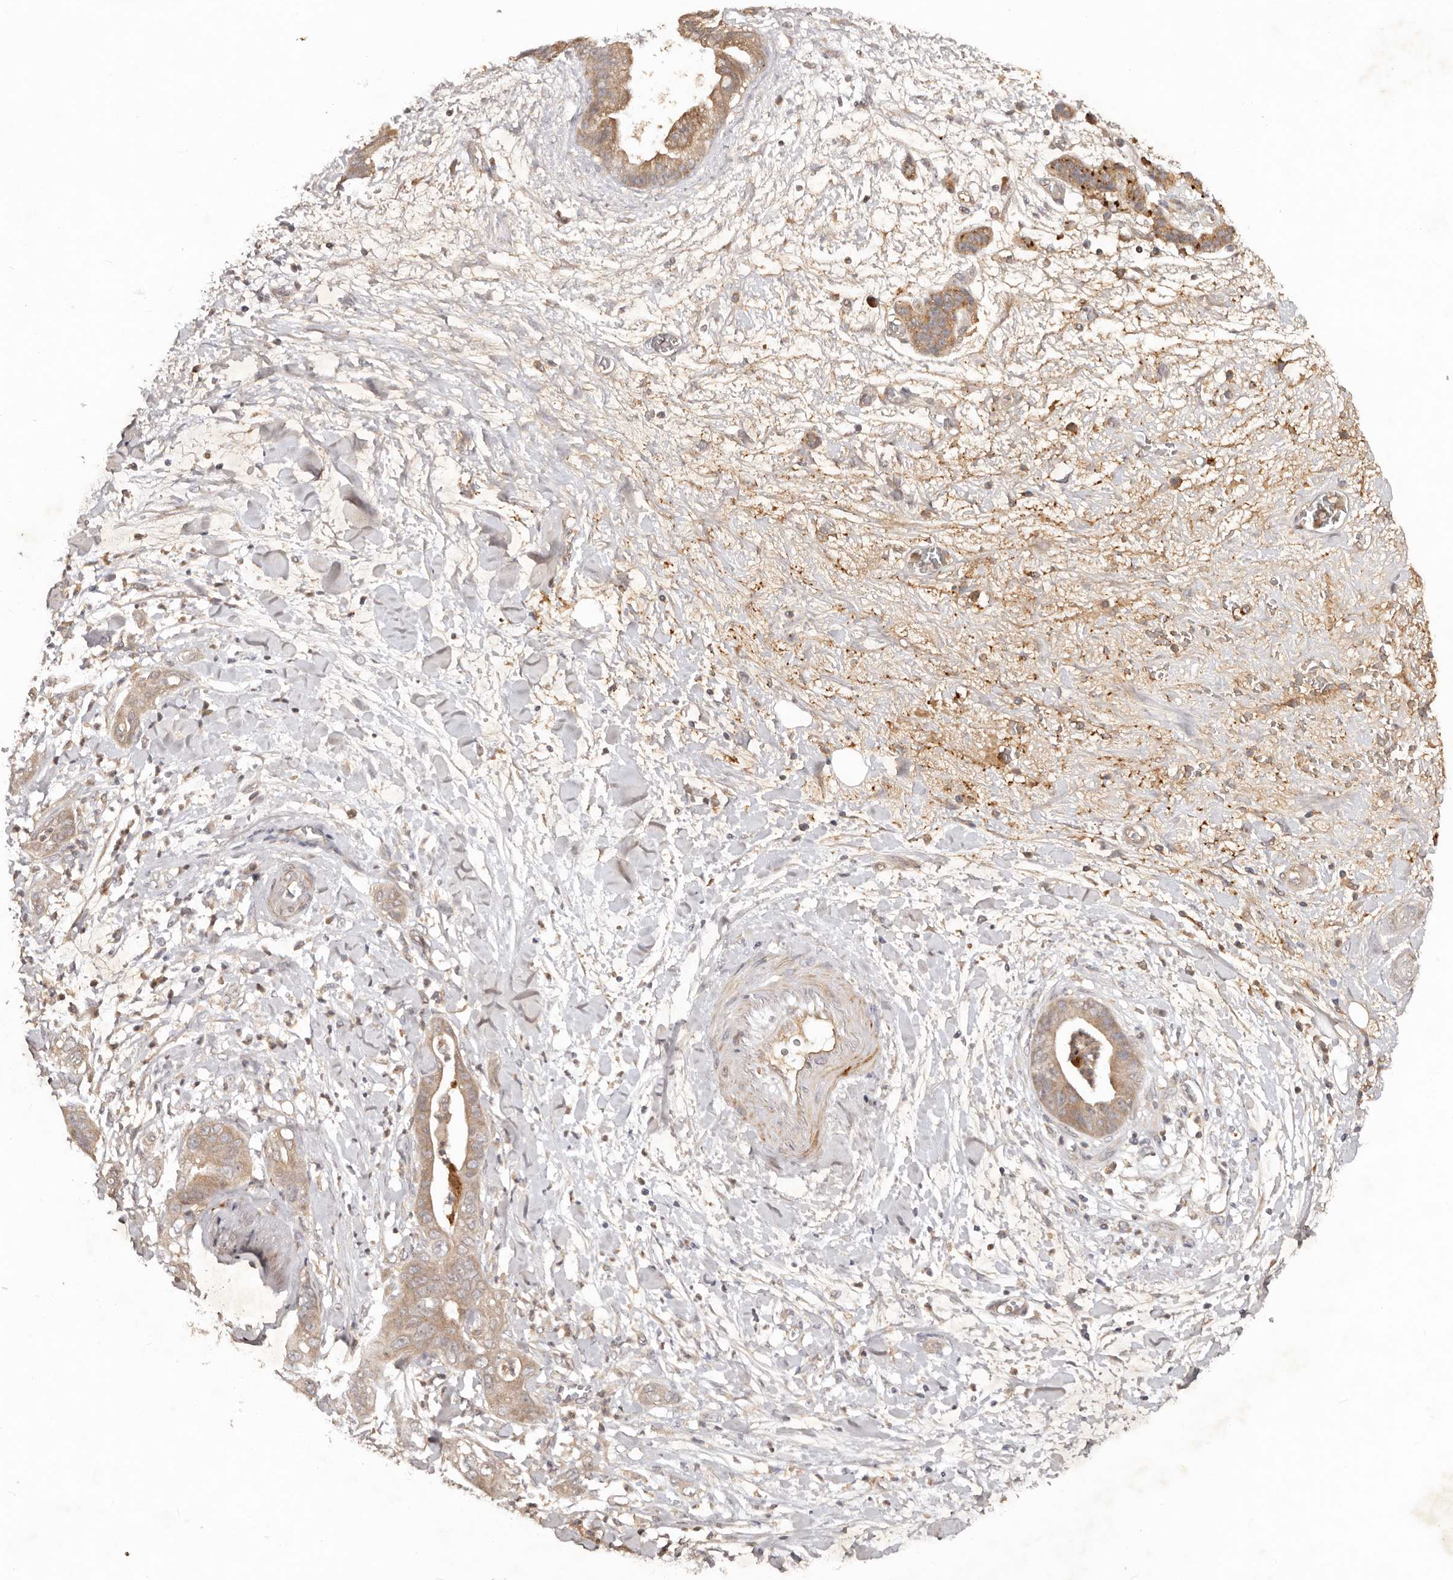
{"staining": {"intensity": "moderate", "quantity": "25%-75%", "location": "cytoplasmic/membranous"}, "tissue": "pancreatic cancer", "cell_type": "Tumor cells", "image_type": "cancer", "snomed": [{"axis": "morphology", "description": "Adenocarcinoma, NOS"}, {"axis": "topography", "description": "Pancreas"}], "caption": "Pancreatic cancer stained with IHC demonstrates moderate cytoplasmic/membranous positivity in about 25%-75% of tumor cells. (IHC, brightfield microscopy, high magnification).", "gene": "PKIB", "patient": {"sex": "female", "age": 78}}